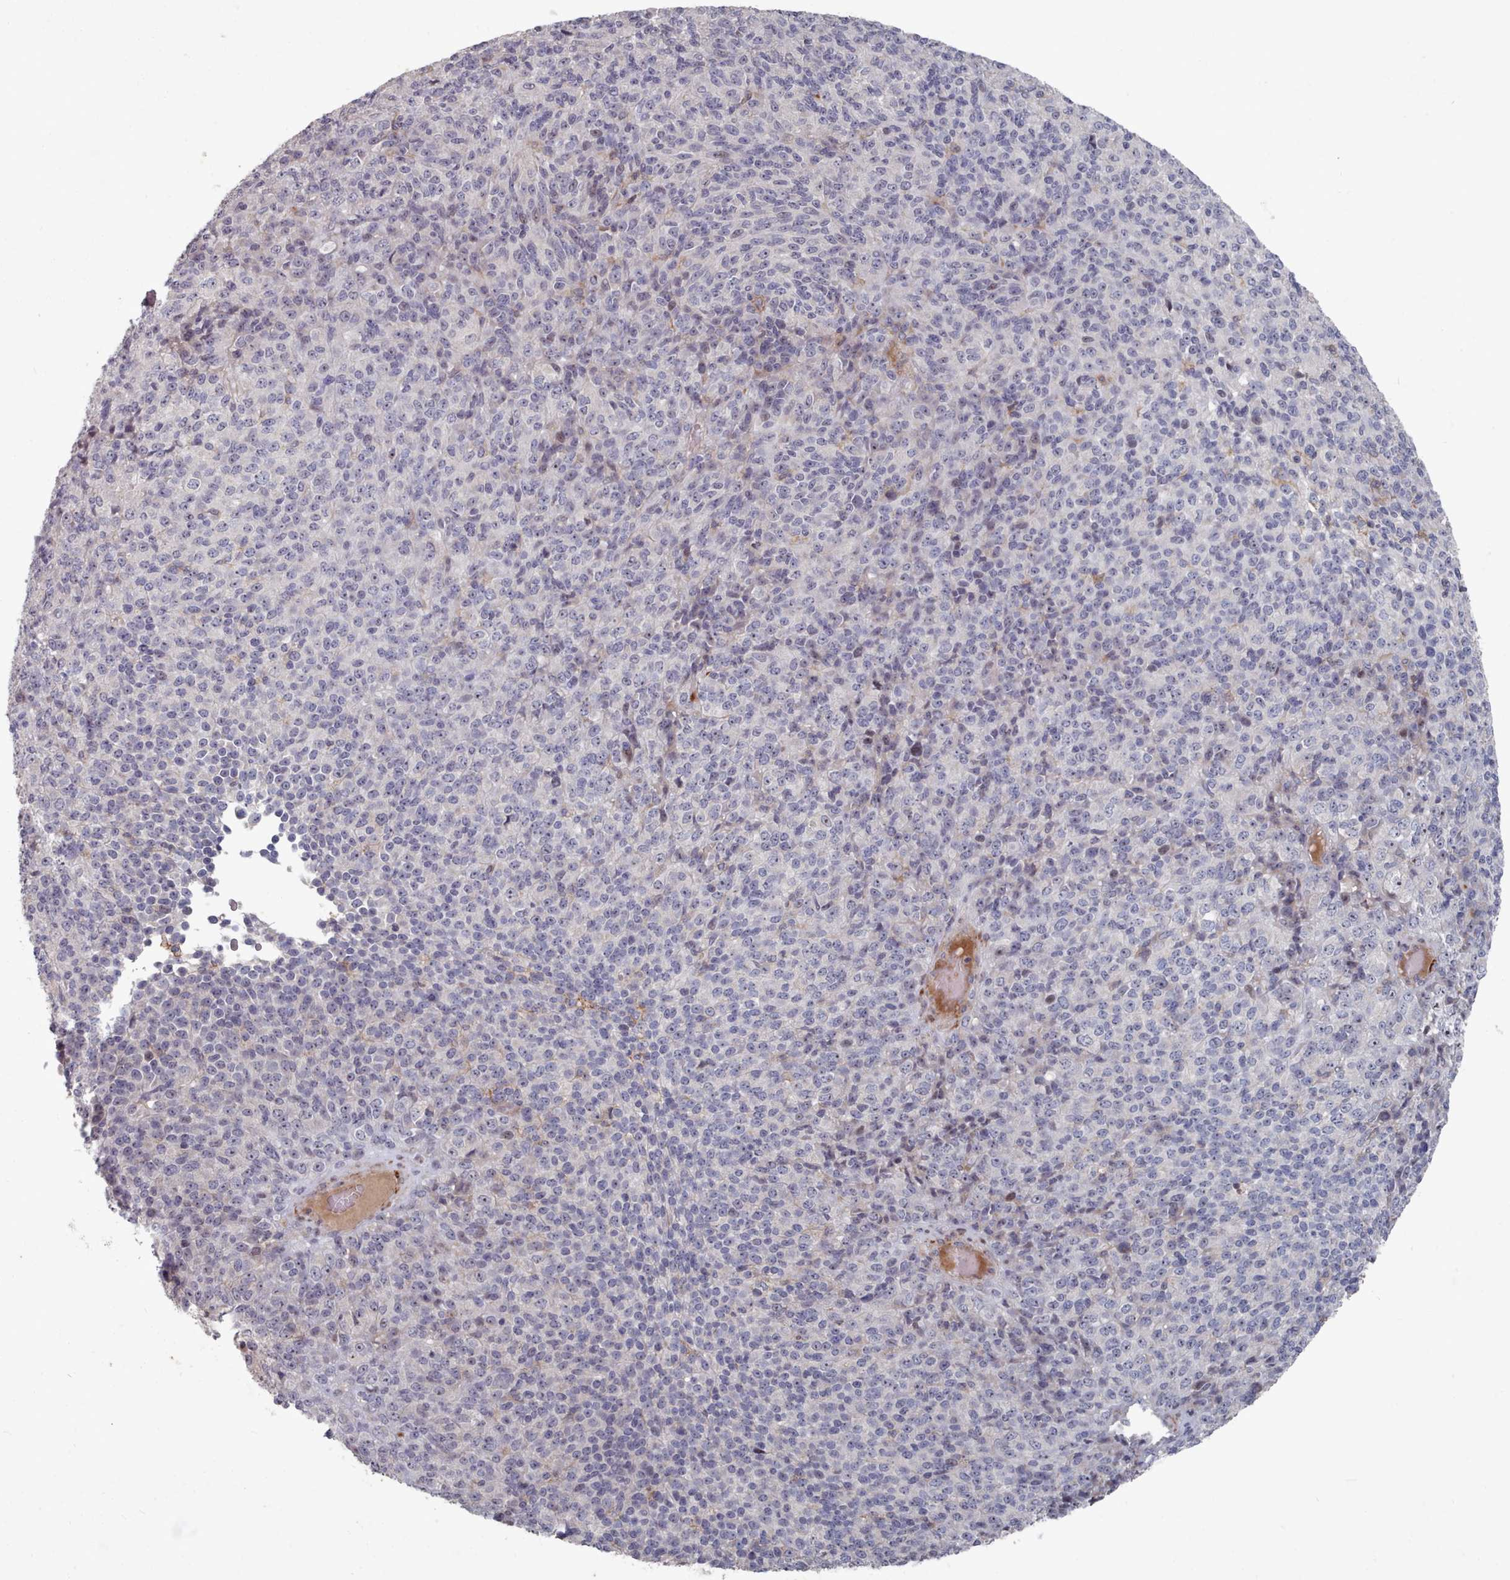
{"staining": {"intensity": "negative", "quantity": "none", "location": "none"}, "tissue": "melanoma", "cell_type": "Tumor cells", "image_type": "cancer", "snomed": [{"axis": "morphology", "description": "Malignant melanoma, Metastatic site"}, {"axis": "topography", "description": "Brain"}], "caption": "Tumor cells are negative for brown protein staining in malignant melanoma (metastatic site). (Stains: DAB immunohistochemistry with hematoxylin counter stain, Microscopy: brightfield microscopy at high magnification).", "gene": "COL8A2", "patient": {"sex": "female", "age": 56}}